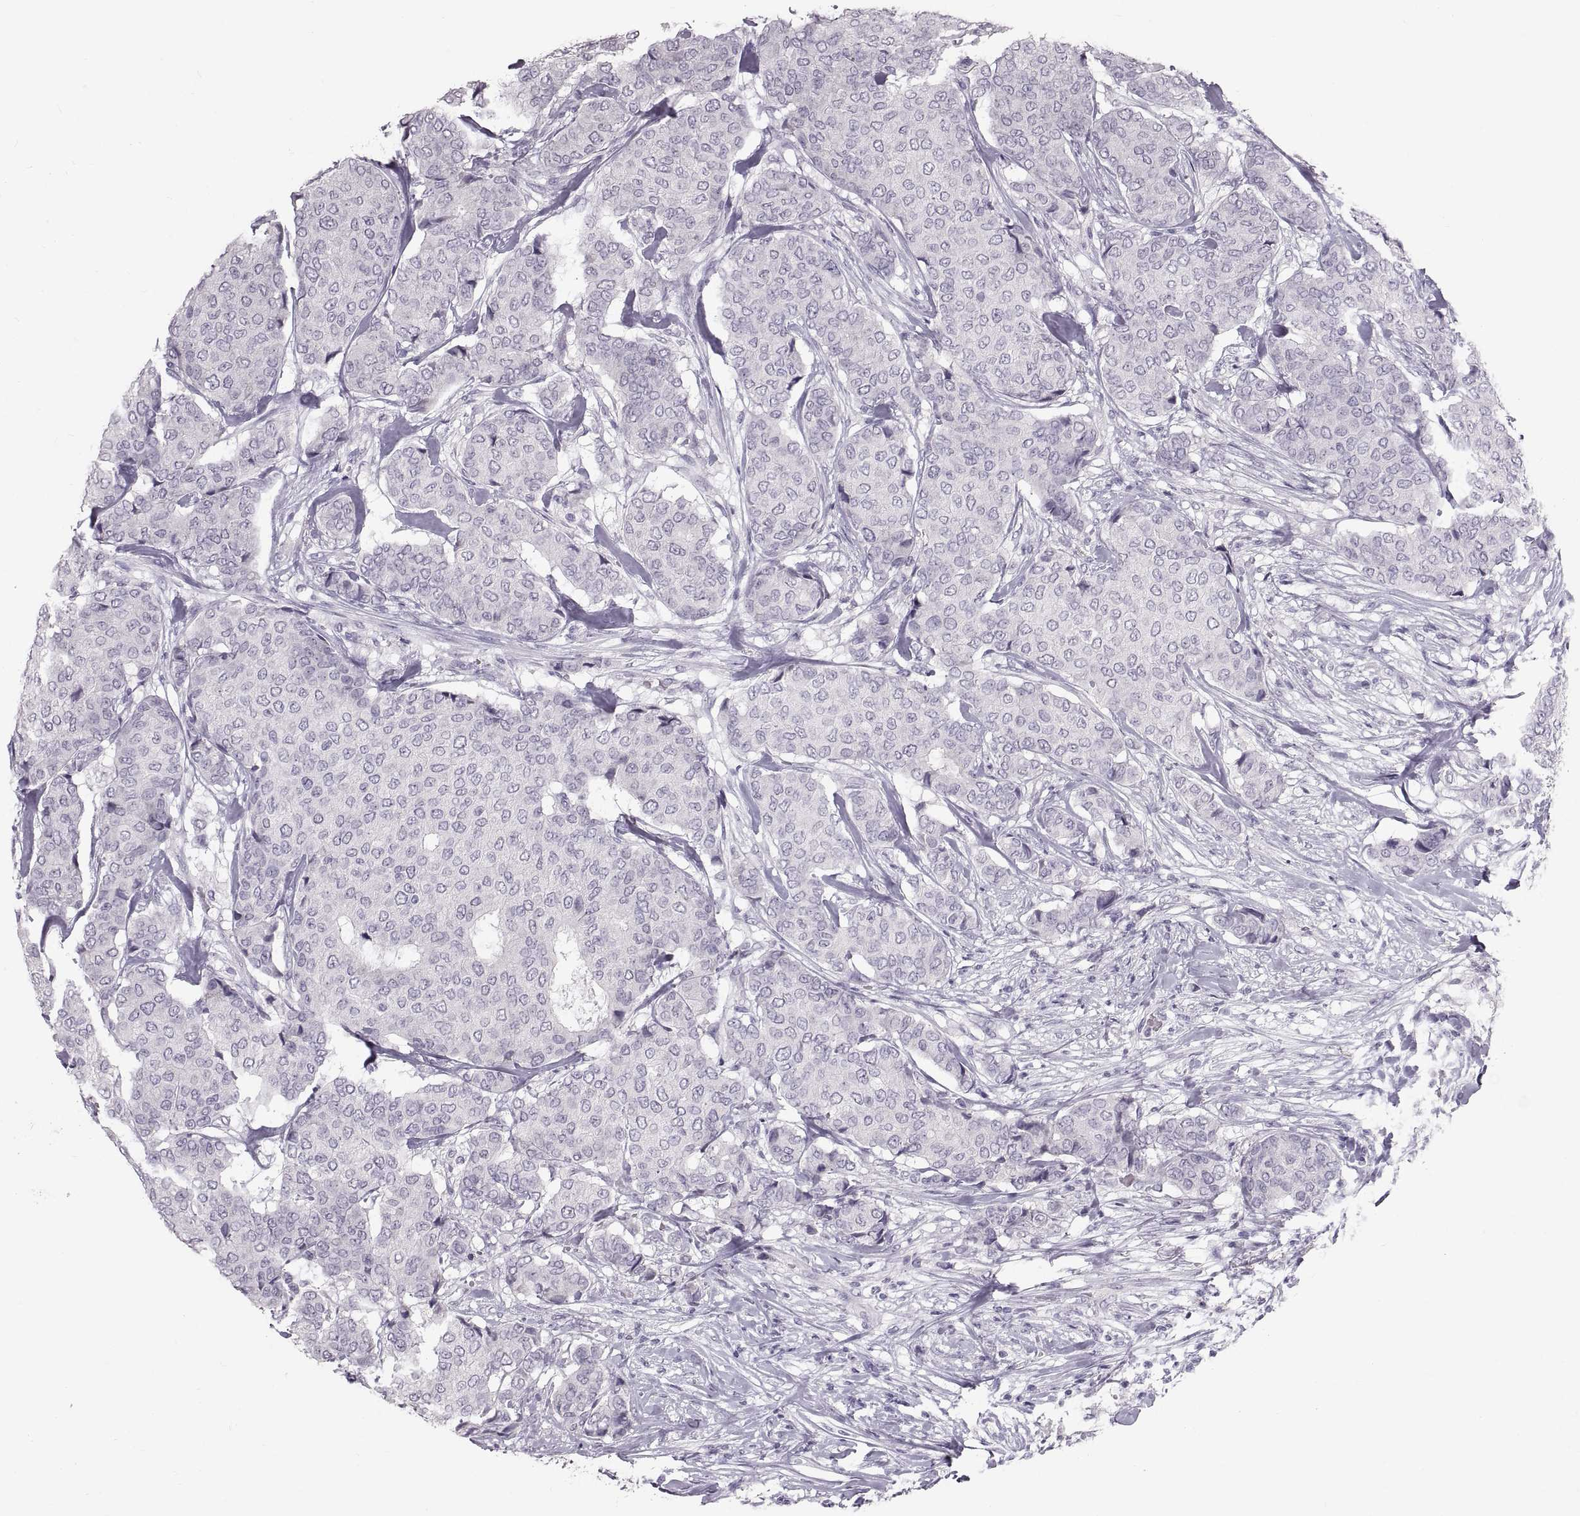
{"staining": {"intensity": "negative", "quantity": "none", "location": "none"}, "tissue": "breast cancer", "cell_type": "Tumor cells", "image_type": "cancer", "snomed": [{"axis": "morphology", "description": "Duct carcinoma"}, {"axis": "topography", "description": "Breast"}], "caption": "This is an IHC image of breast intraductal carcinoma. There is no positivity in tumor cells.", "gene": "SPACDR", "patient": {"sex": "female", "age": 75}}